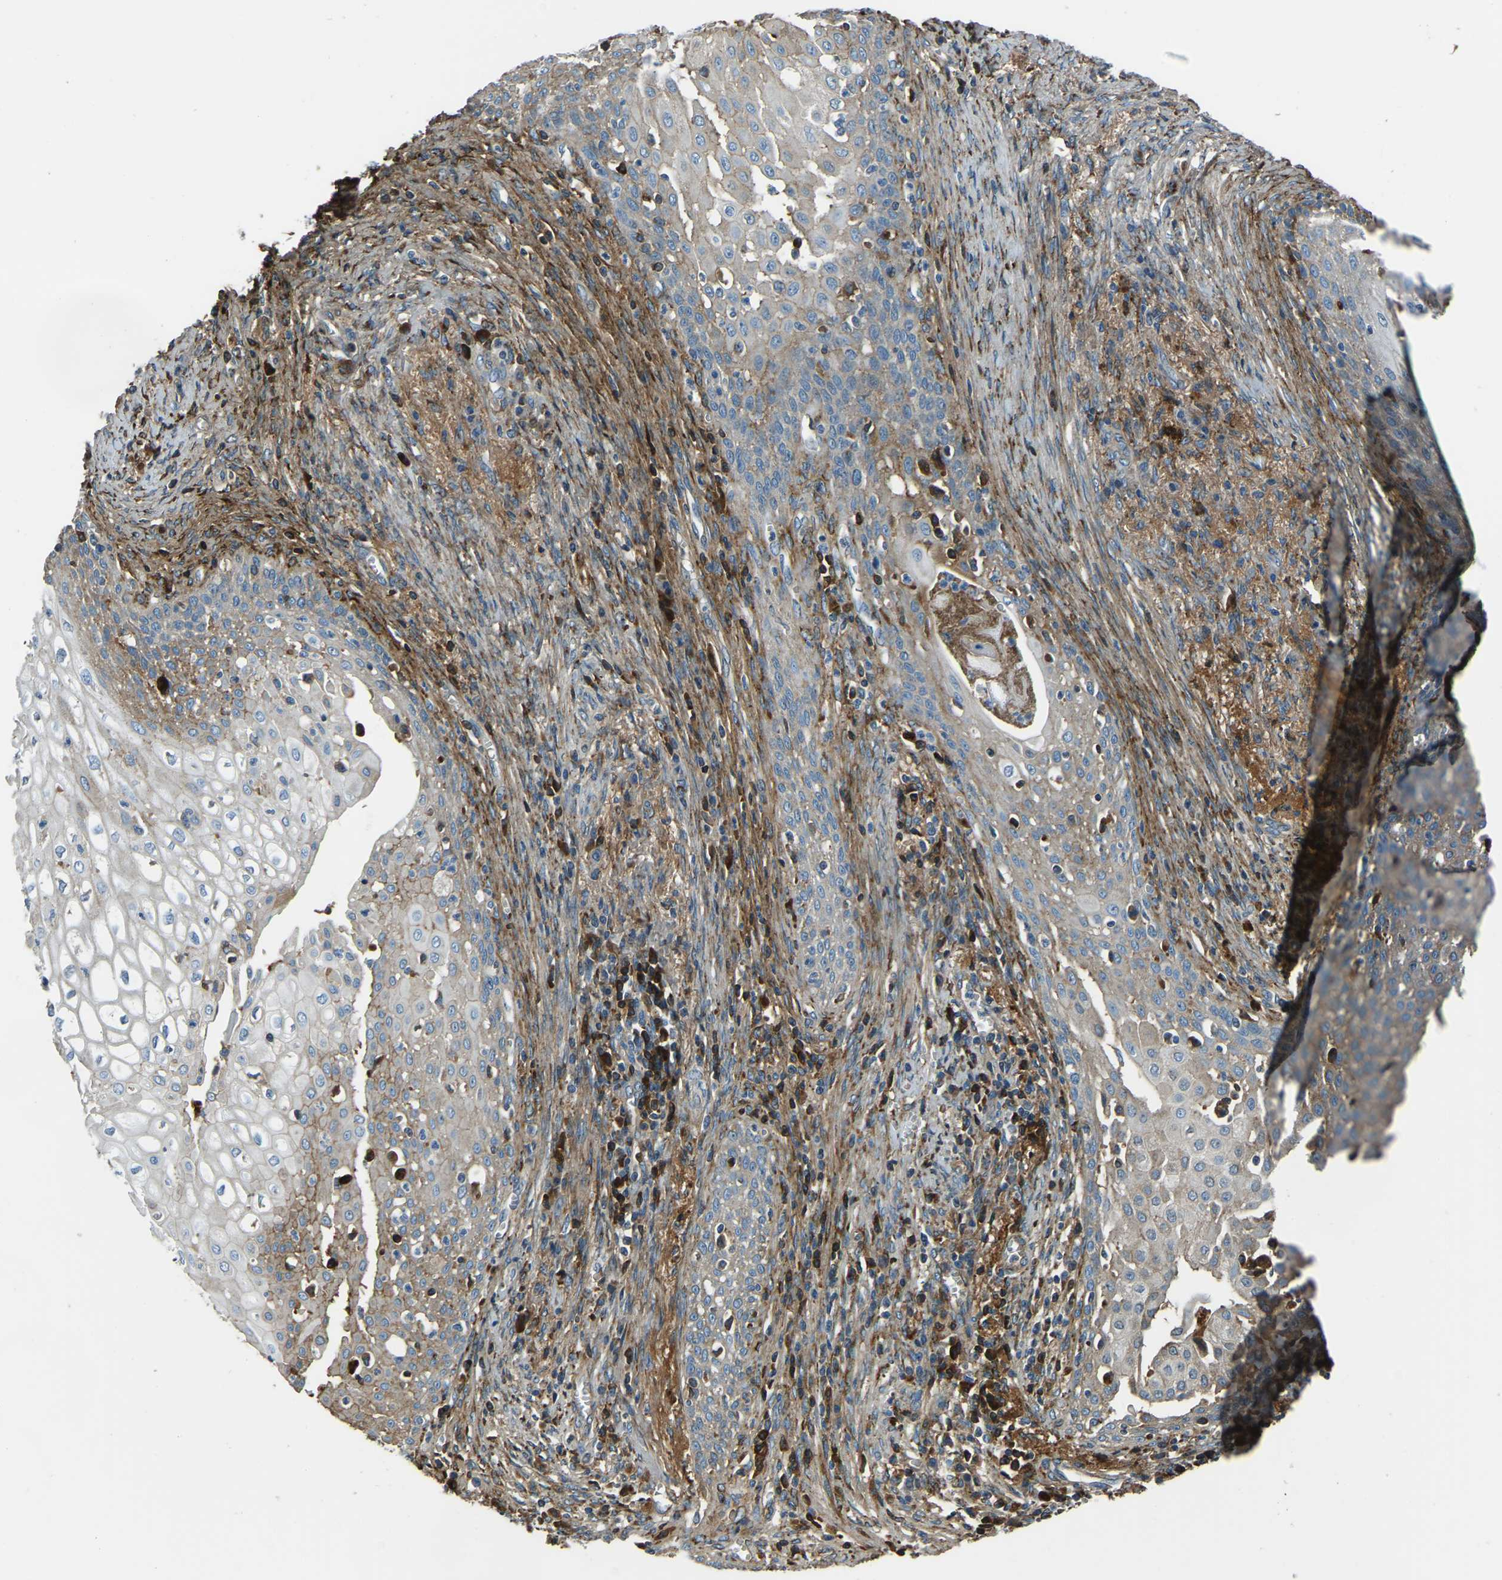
{"staining": {"intensity": "moderate", "quantity": "<25%", "location": "cytoplasmic/membranous"}, "tissue": "cervical cancer", "cell_type": "Tumor cells", "image_type": "cancer", "snomed": [{"axis": "morphology", "description": "Adenocarcinoma, NOS"}, {"axis": "topography", "description": "Cervix"}], "caption": "A histopathology image of cervical cancer stained for a protein exhibits moderate cytoplasmic/membranous brown staining in tumor cells.", "gene": "COL3A1", "patient": {"sex": "female", "age": 44}}